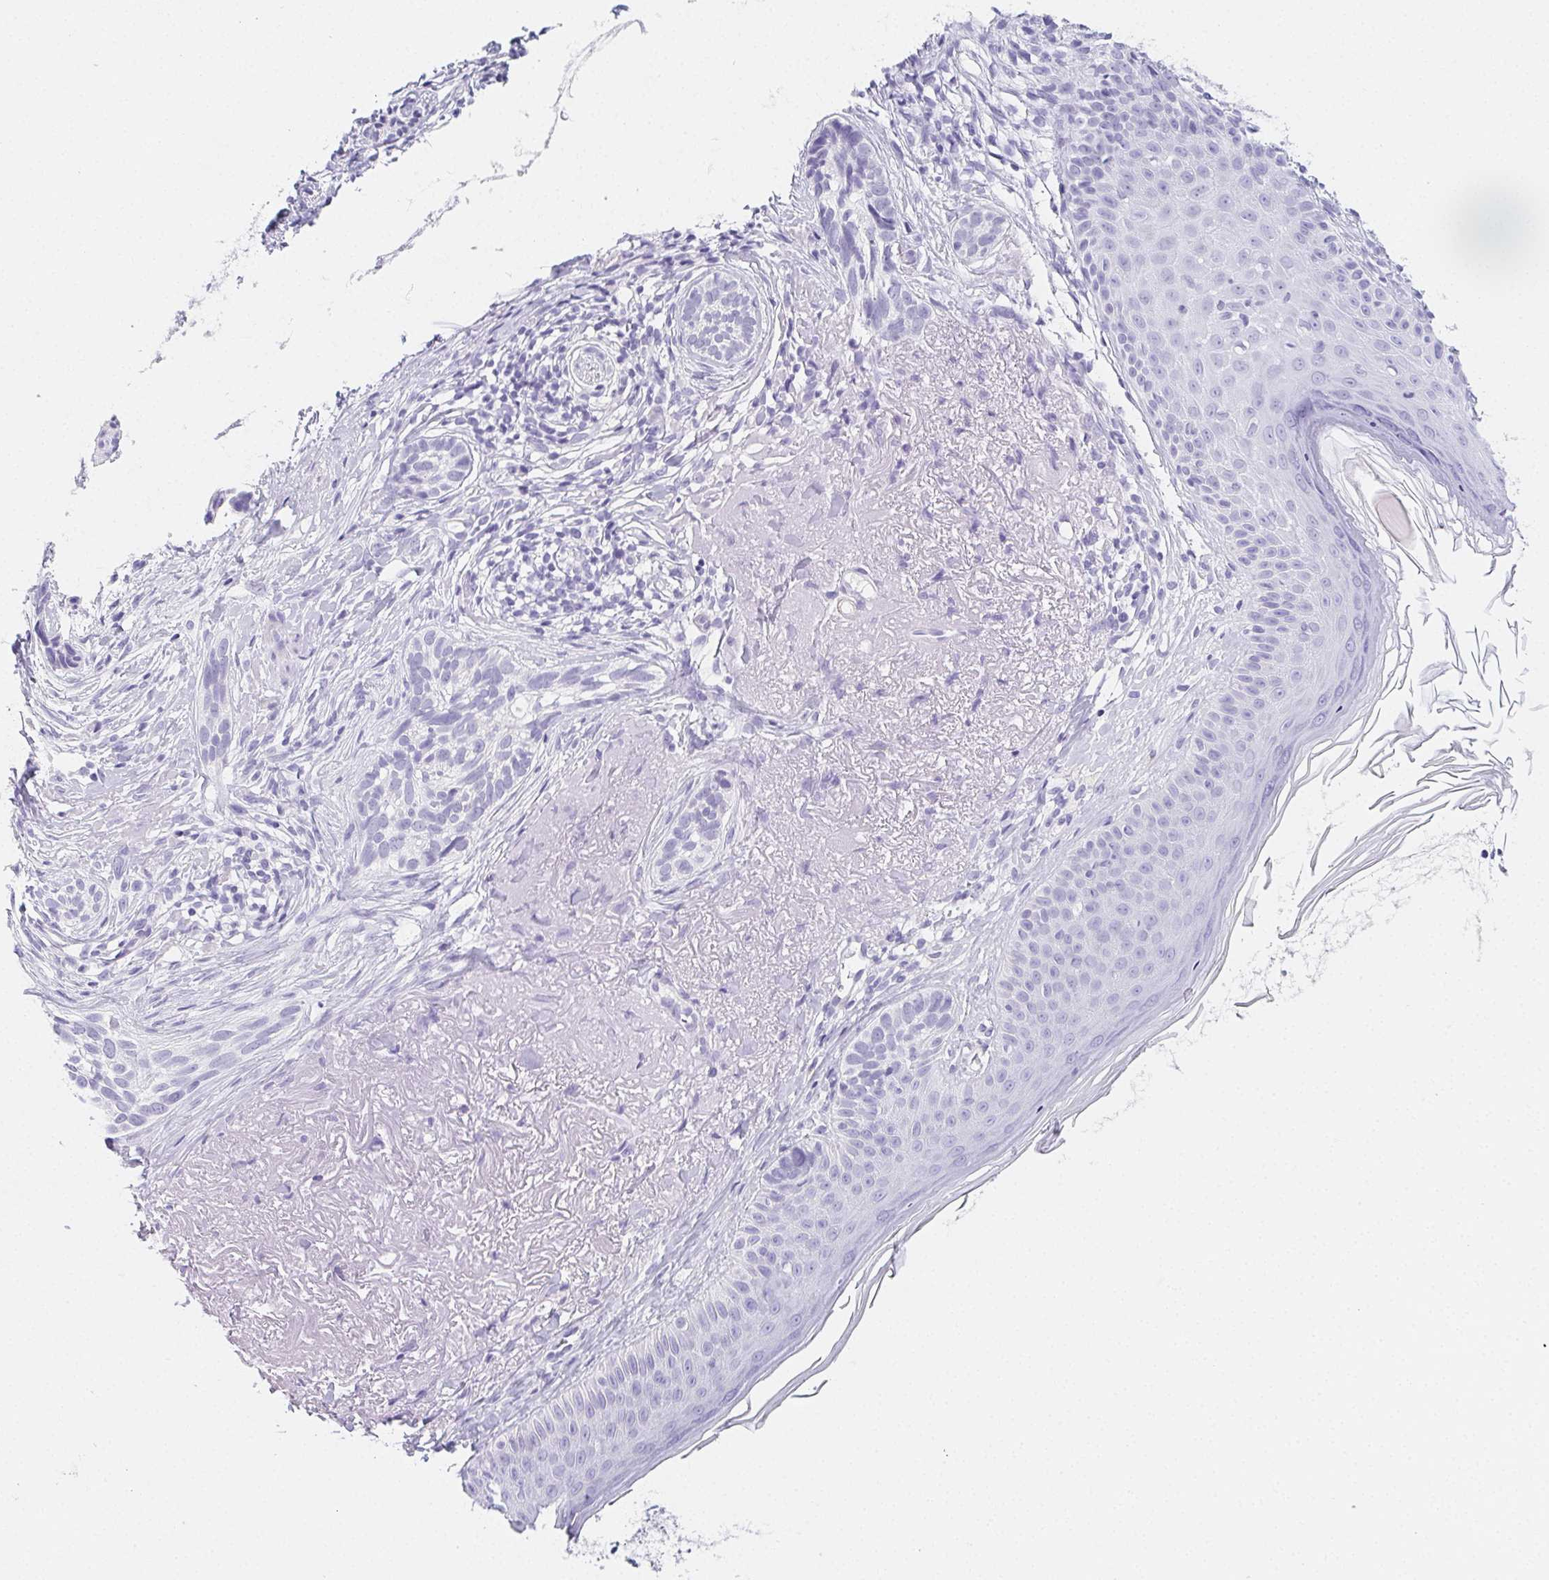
{"staining": {"intensity": "negative", "quantity": "none", "location": "none"}, "tissue": "skin cancer", "cell_type": "Tumor cells", "image_type": "cancer", "snomed": [{"axis": "morphology", "description": "Basal cell carcinoma"}, {"axis": "morphology", "description": "BCC, high aggressive"}, {"axis": "topography", "description": "Skin"}], "caption": "A photomicrograph of basal cell carcinoma (skin) stained for a protein demonstrates no brown staining in tumor cells.", "gene": "HRC", "patient": {"sex": "female", "age": 86}}